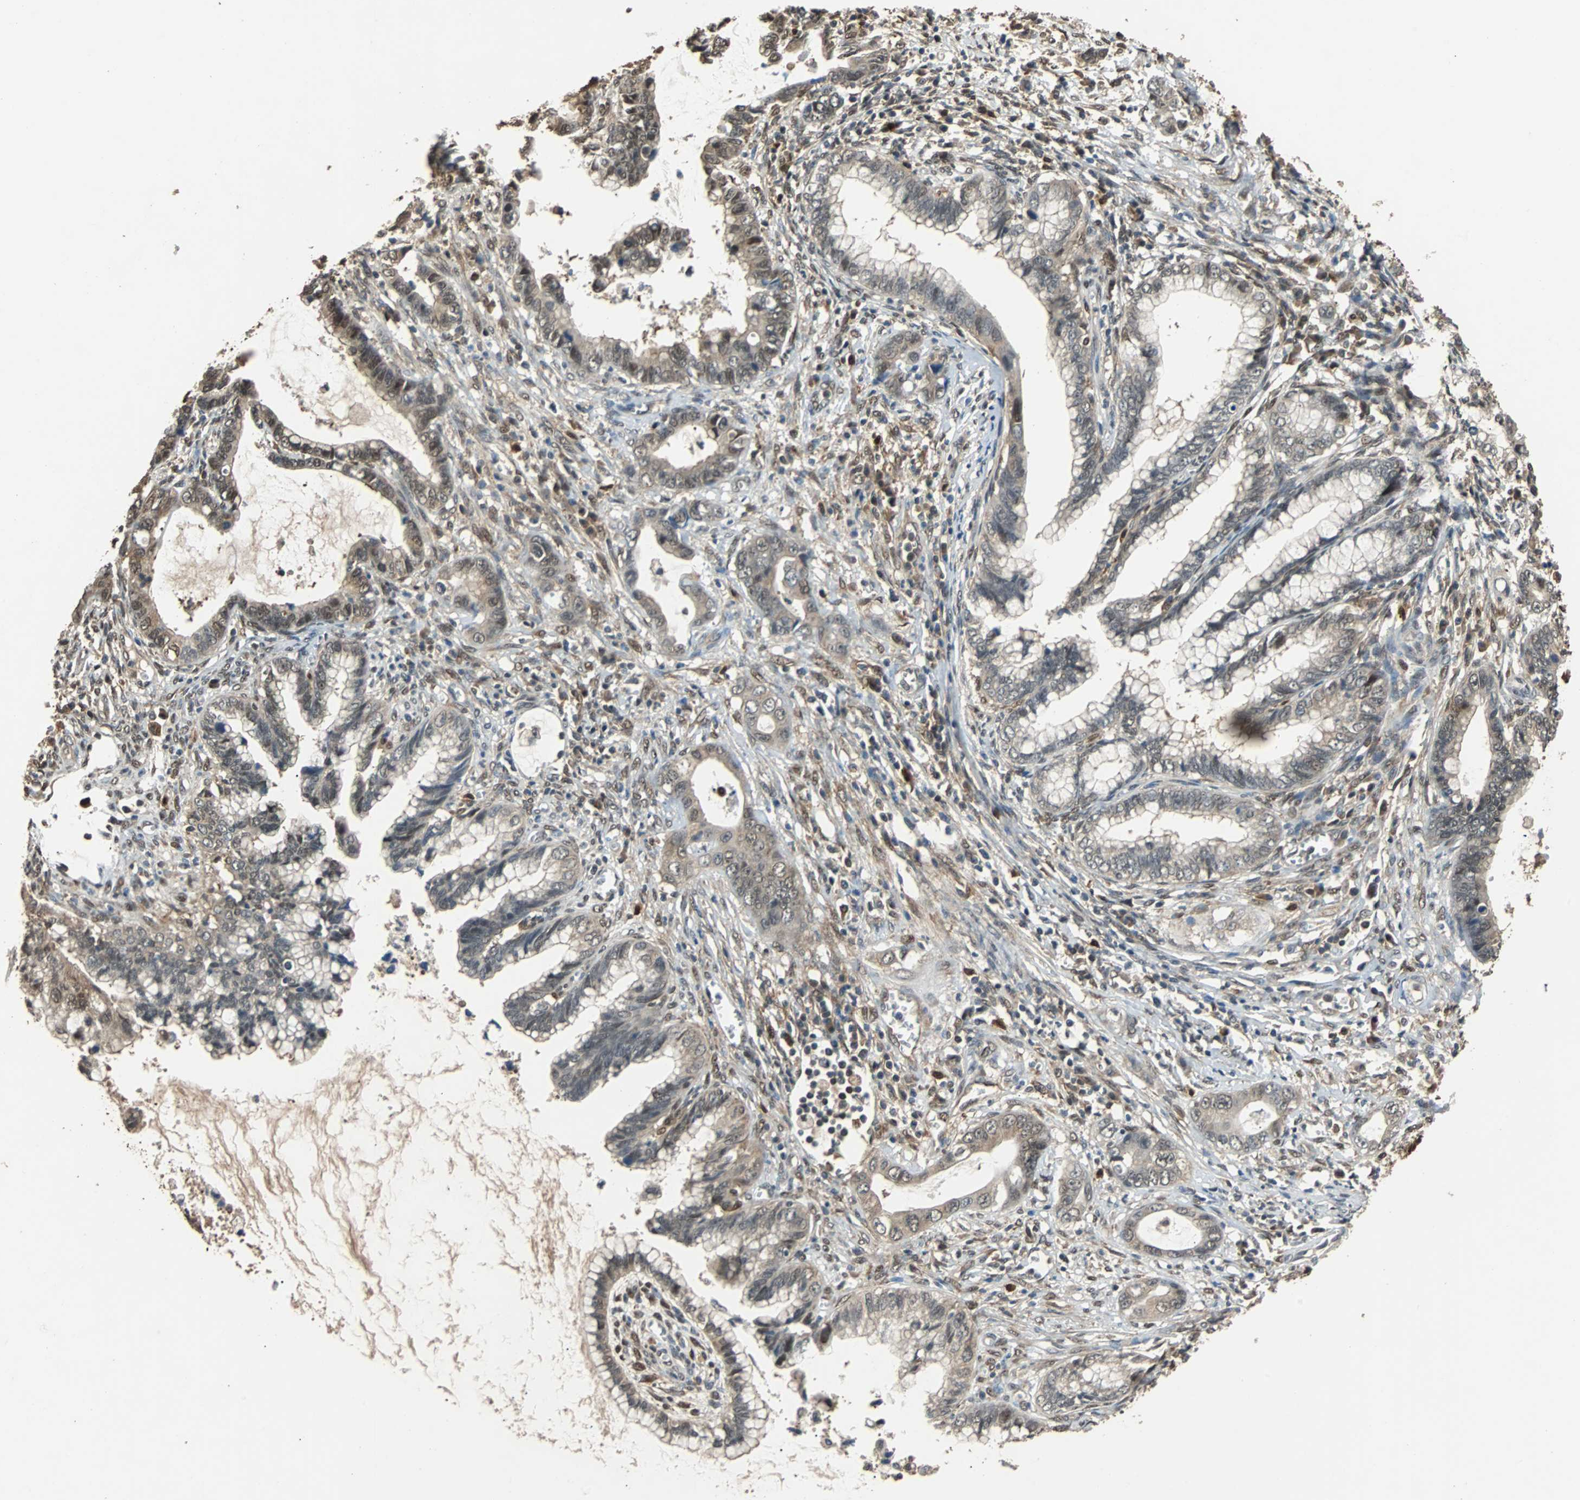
{"staining": {"intensity": "moderate", "quantity": ">75%", "location": "cytoplasmic/membranous,nuclear"}, "tissue": "cervical cancer", "cell_type": "Tumor cells", "image_type": "cancer", "snomed": [{"axis": "morphology", "description": "Adenocarcinoma, NOS"}, {"axis": "topography", "description": "Cervix"}], "caption": "Protein expression analysis of cervical cancer exhibits moderate cytoplasmic/membranous and nuclear positivity in approximately >75% of tumor cells. (DAB (3,3'-diaminobenzidine) IHC with brightfield microscopy, high magnification).", "gene": "PRDX6", "patient": {"sex": "female", "age": 44}}